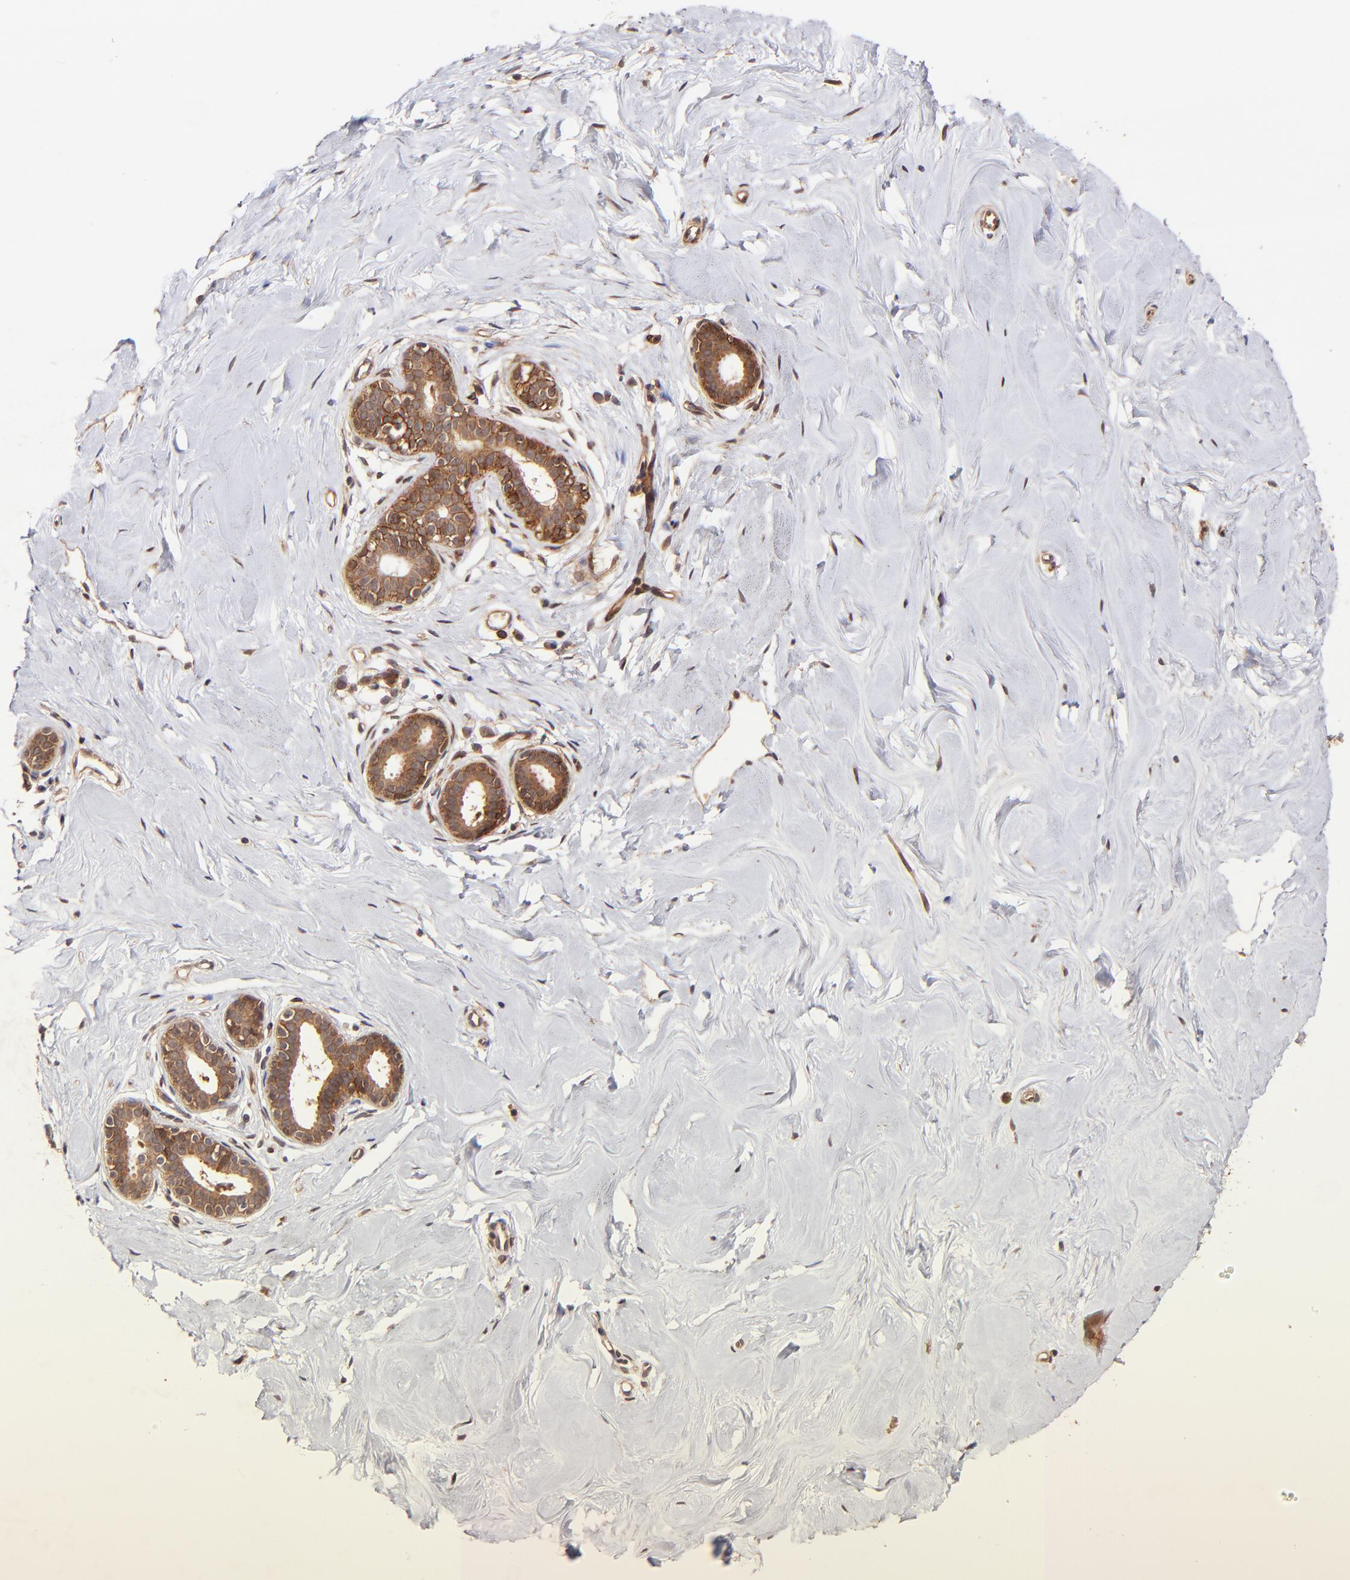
{"staining": {"intensity": "negative", "quantity": "none", "location": "none"}, "tissue": "breast", "cell_type": "Adipocytes", "image_type": "normal", "snomed": [{"axis": "morphology", "description": "Normal tissue, NOS"}, {"axis": "topography", "description": "Breast"}], "caption": "A high-resolution micrograph shows immunohistochemistry (IHC) staining of unremarkable breast, which displays no significant positivity in adipocytes. The staining is performed using DAB (3,3'-diaminobenzidine) brown chromogen with nuclei counter-stained in using hematoxylin.", "gene": "ITGB1", "patient": {"sex": "female", "age": 23}}